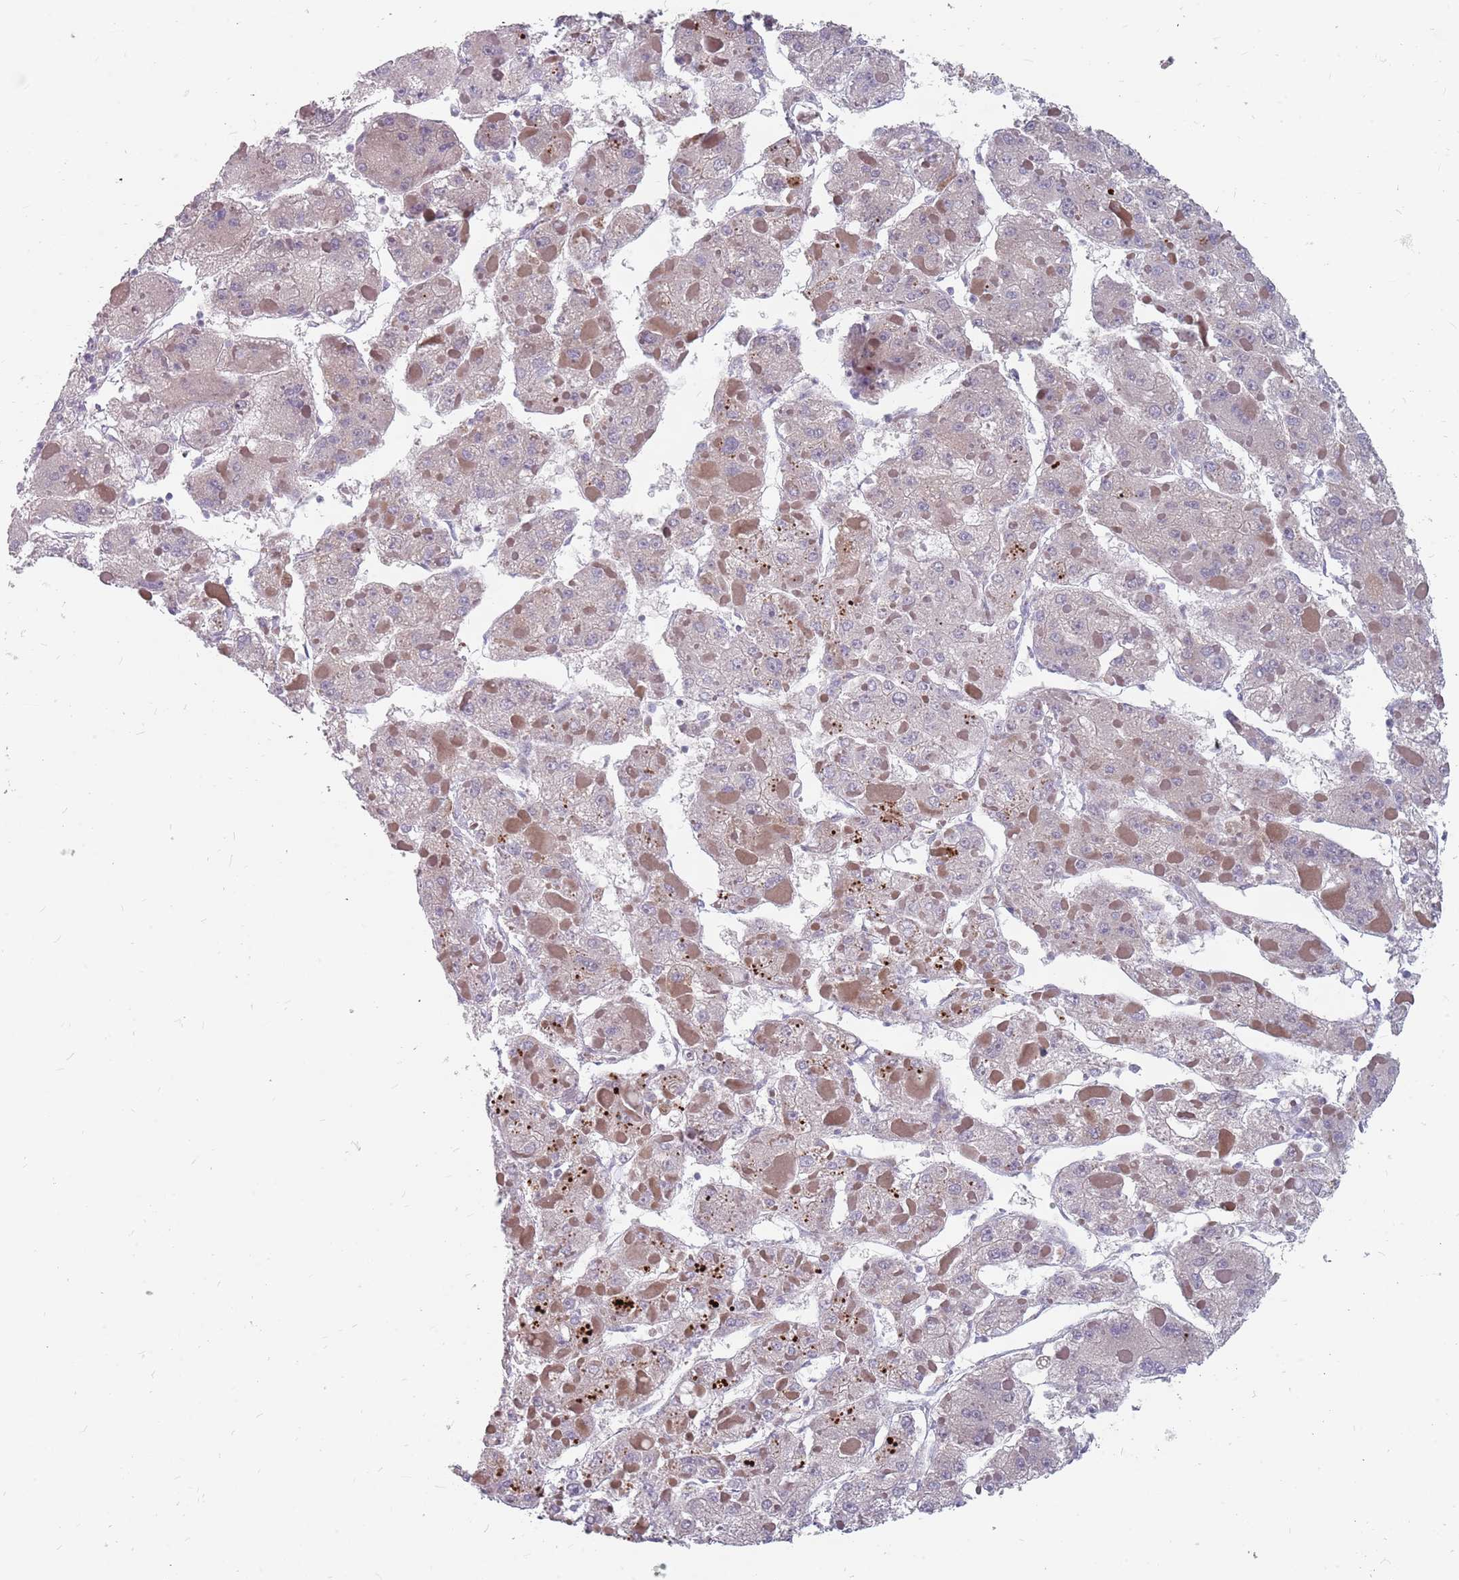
{"staining": {"intensity": "negative", "quantity": "none", "location": "none"}, "tissue": "liver cancer", "cell_type": "Tumor cells", "image_type": "cancer", "snomed": [{"axis": "morphology", "description": "Carcinoma, Hepatocellular, NOS"}, {"axis": "topography", "description": "Liver"}], "caption": "Immunohistochemical staining of liver cancer (hepatocellular carcinoma) reveals no significant staining in tumor cells.", "gene": "CMTR2", "patient": {"sex": "female", "age": 73}}